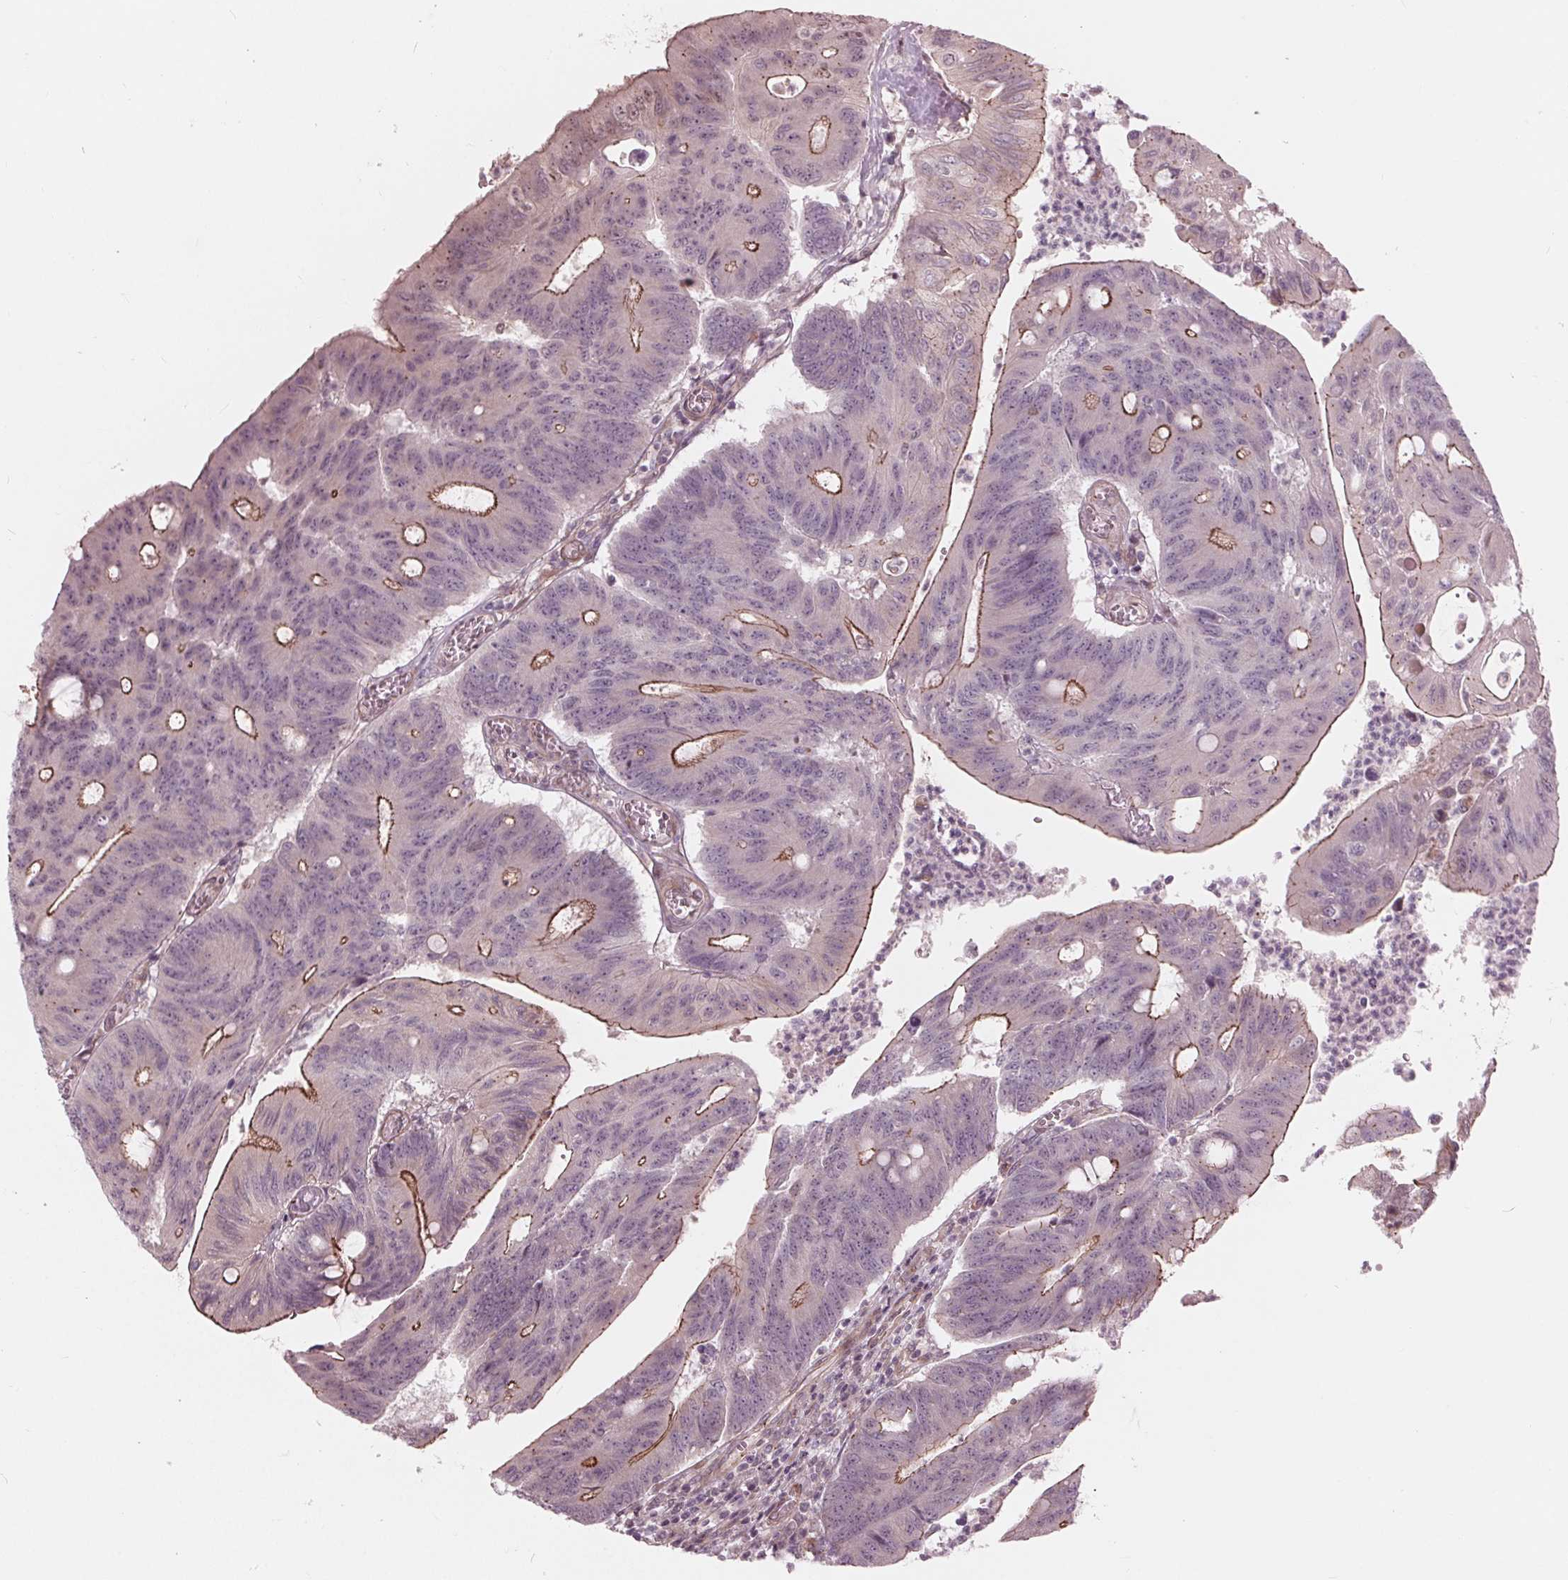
{"staining": {"intensity": "moderate", "quantity": "<25%", "location": "cytoplasmic/membranous"}, "tissue": "colorectal cancer", "cell_type": "Tumor cells", "image_type": "cancer", "snomed": [{"axis": "morphology", "description": "Adenocarcinoma, NOS"}, {"axis": "topography", "description": "Colon"}], "caption": "This photomicrograph shows adenocarcinoma (colorectal) stained with immunohistochemistry (IHC) to label a protein in brown. The cytoplasmic/membranous of tumor cells show moderate positivity for the protein. Nuclei are counter-stained blue.", "gene": "TXNIP", "patient": {"sex": "male", "age": 65}}